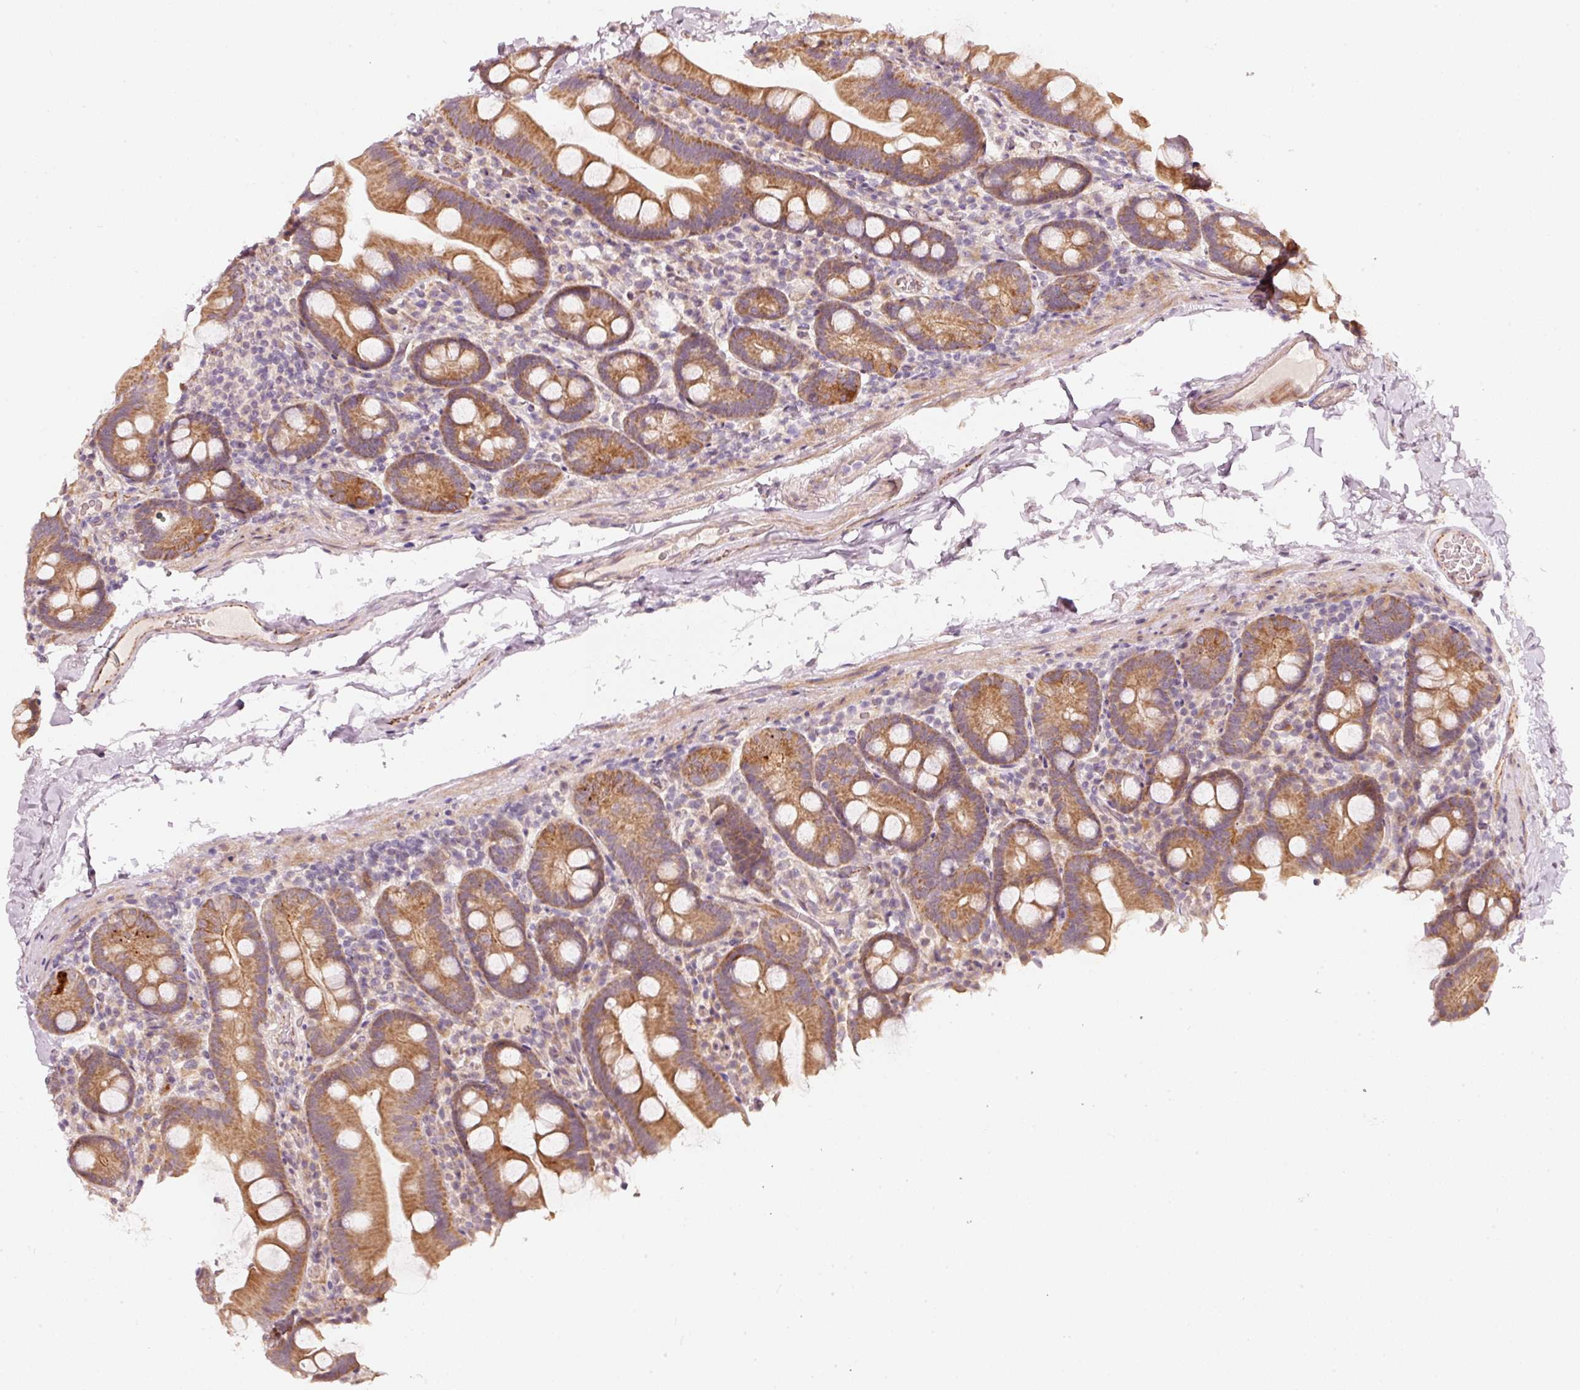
{"staining": {"intensity": "strong", "quantity": ">75%", "location": "cytoplasmic/membranous"}, "tissue": "small intestine", "cell_type": "Glandular cells", "image_type": "normal", "snomed": [{"axis": "morphology", "description": "Normal tissue, NOS"}, {"axis": "topography", "description": "Small intestine"}], "caption": "A high-resolution histopathology image shows immunohistochemistry staining of benign small intestine, which shows strong cytoplasmic/membranous expression in approximately >75% of glandular cells.", "gene": "ARHGAP22", "patient": {"sex": "female", "age": 68}}